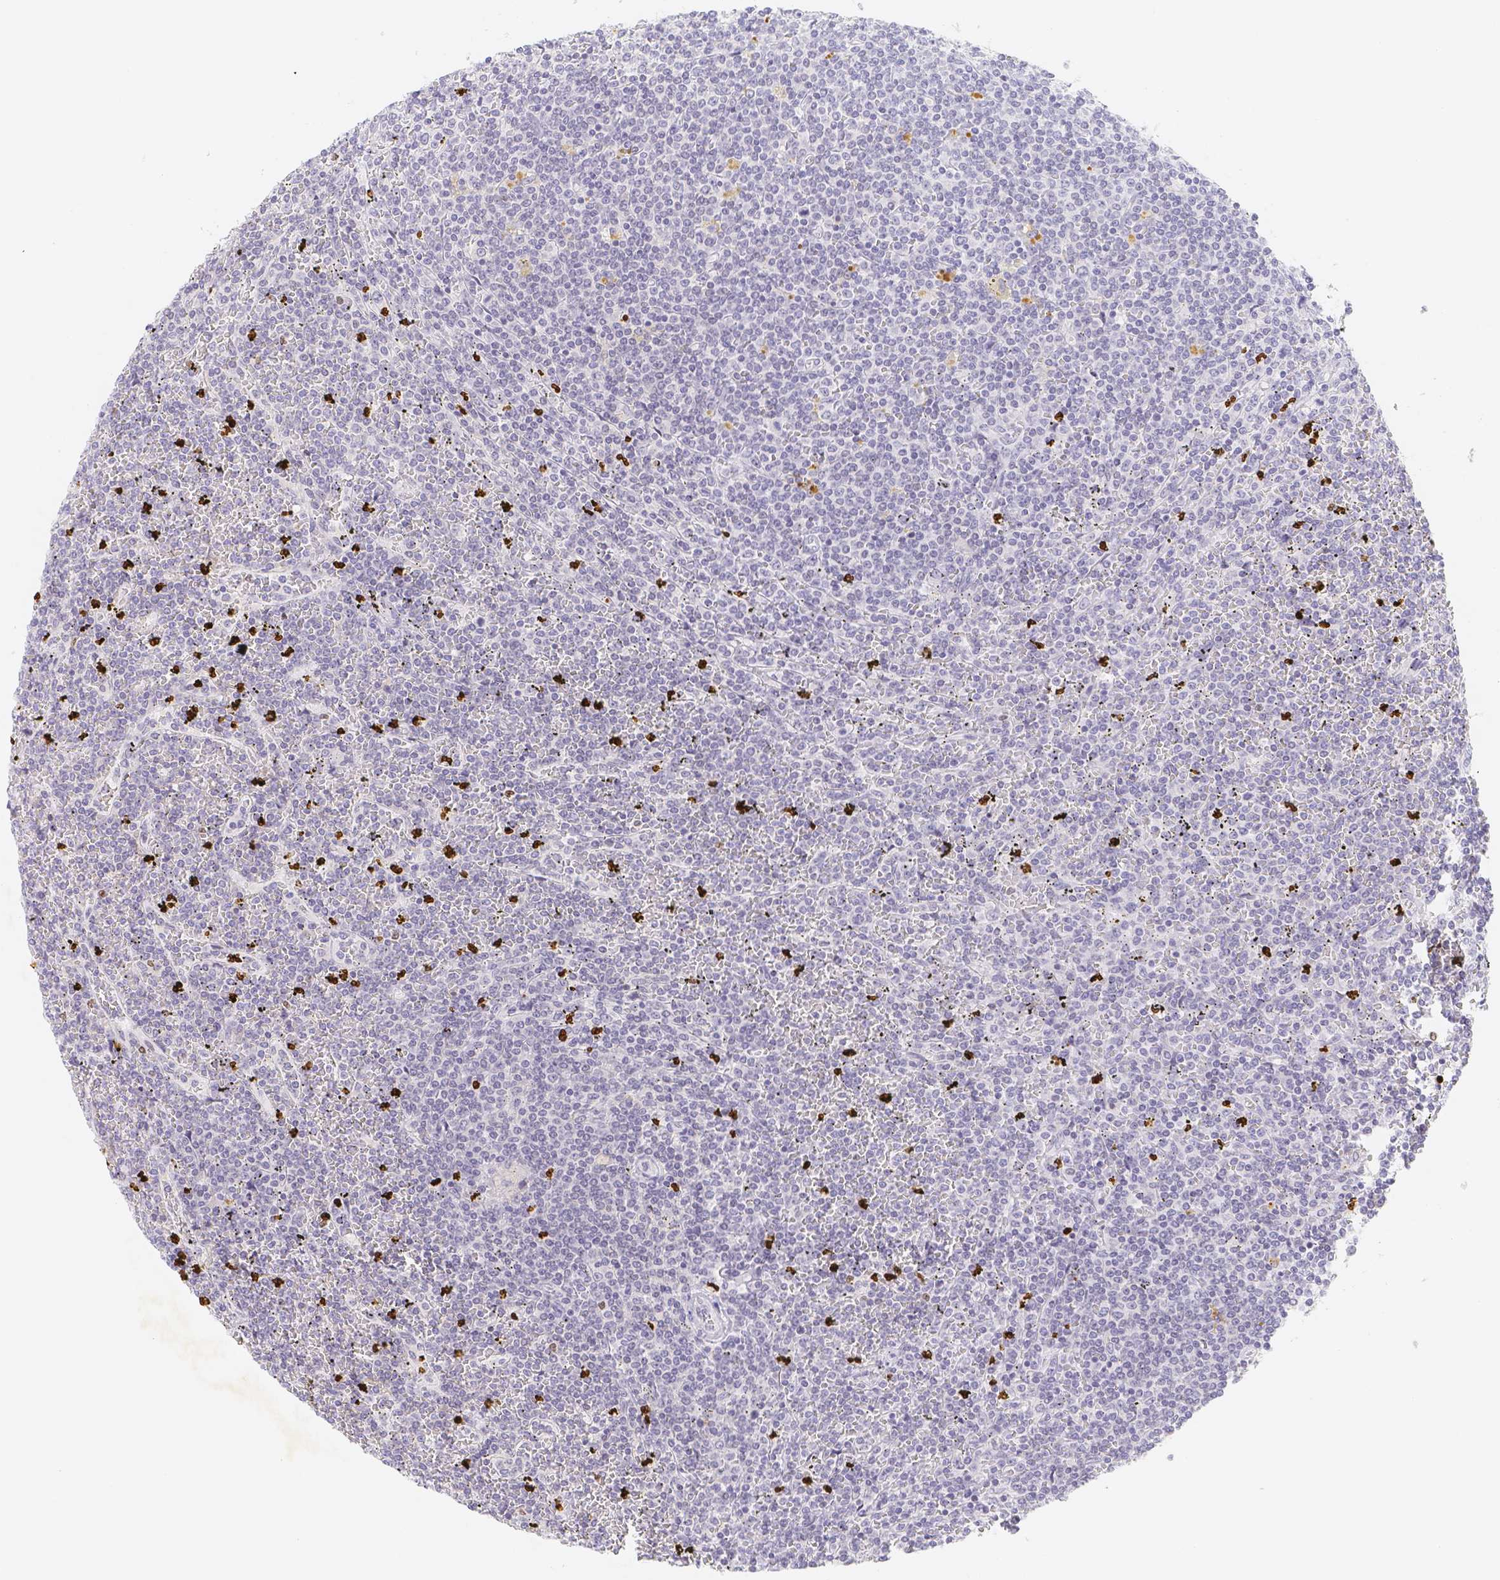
{"staining": {"intensity": "negative", "quantity": "none", "location": "none"}, "tissue": "lymphoma", "cell_type": "Tumor cells", "image_type": "cancer", "snomed": [{"axis": "morphology", "description": "Malignant lymphoma, non-Hodgkin's type, Low grade"}, {"axis": "topography", "description": "Spleen"}], "caption": "IHC histopathology image of low-grade malignant lymphoma, non-Hodgkin's type stained for a protein (brown), which exhibits no positivity in tumor cells. The staining was performed using DAB (3,3'-diaminobenzidine) to visualize the protein expression in brown, while the nuclei were stained in blue with hematoxylin (Magnification: 20x).", "gene": "PADI4", "patient": {"sex": "female", "age": 19}}